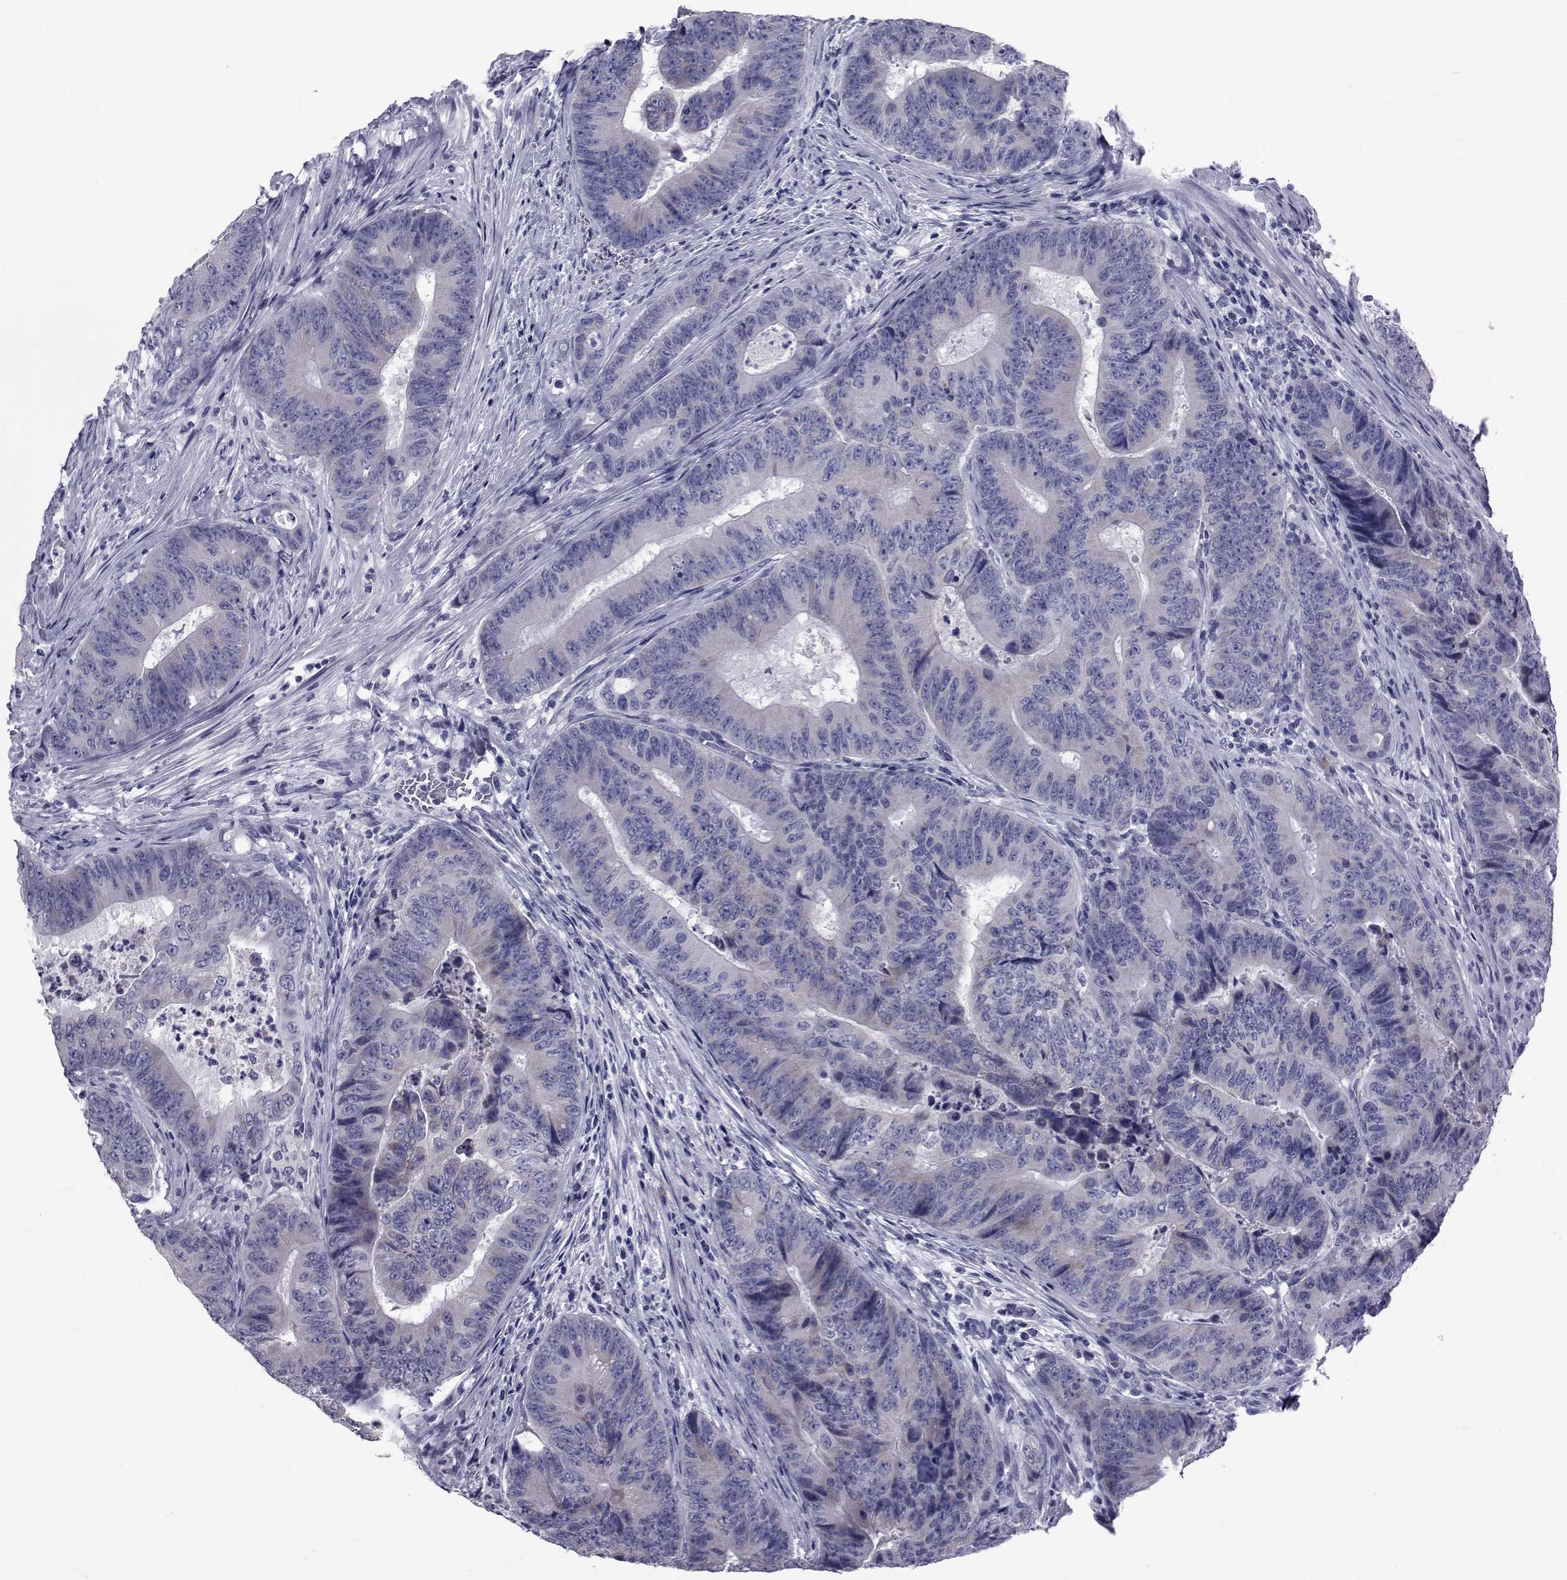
{"staining": {"intensity": "negative", "quantity": "none", "location": "none"}, "tissue": "colorectal cancer", "cell_type": "Tumor cells", "image_type": "cancer", "snomed": [{"axis": "morphology", "description": "Adenocarcinoma, NOS"}, {"axis": "topography", "description": "Colon"}], "caption": "This histopathology image is of colorectal cancer (adenocarcinoma) stained with immunohistochemistry (IHC) to label a protein in brown with the nuclei are counter-stained blue. There is no positivity in tumor cells.", "gene": "GKAP1", "patient": {"sex": "female", "age": 48}}